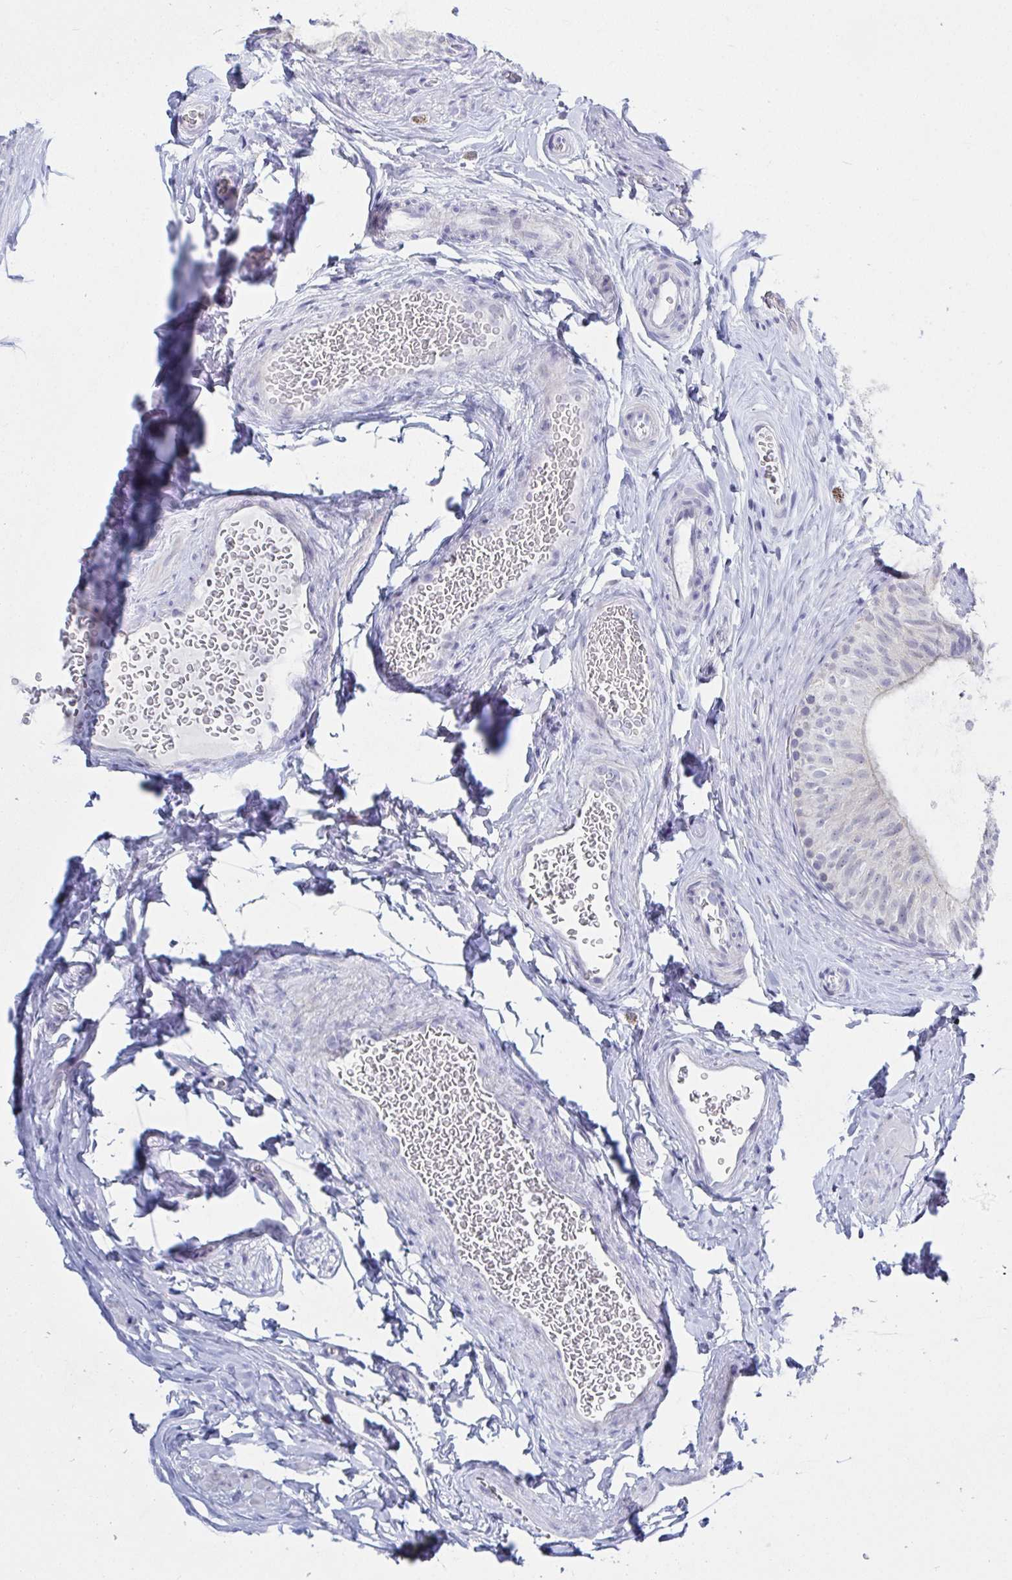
{"staining": {"intensity": "weak", "quantity": "<25%", "location": "cytoplasmic/membranous"}, "tissue": "epididymis", "cell_type": "Glandular cells", "image_type": "normal", "snomed": [{"axis": "morphology", "description": "Normal tissue, NOS"}, {"axis": "topography", "description": "Epididymis, spermatic cord, NOS"}, {"axis": "topography", "description": "Epididymis"}], "caption": "Immunohistochemistry (IHC) photomicrograph of benign human epididymis stained for a protein (brown), which displays no positivity in glandular cells.", "gene": "OR10K1", "patient": {"sex": "male", "age": 31}}